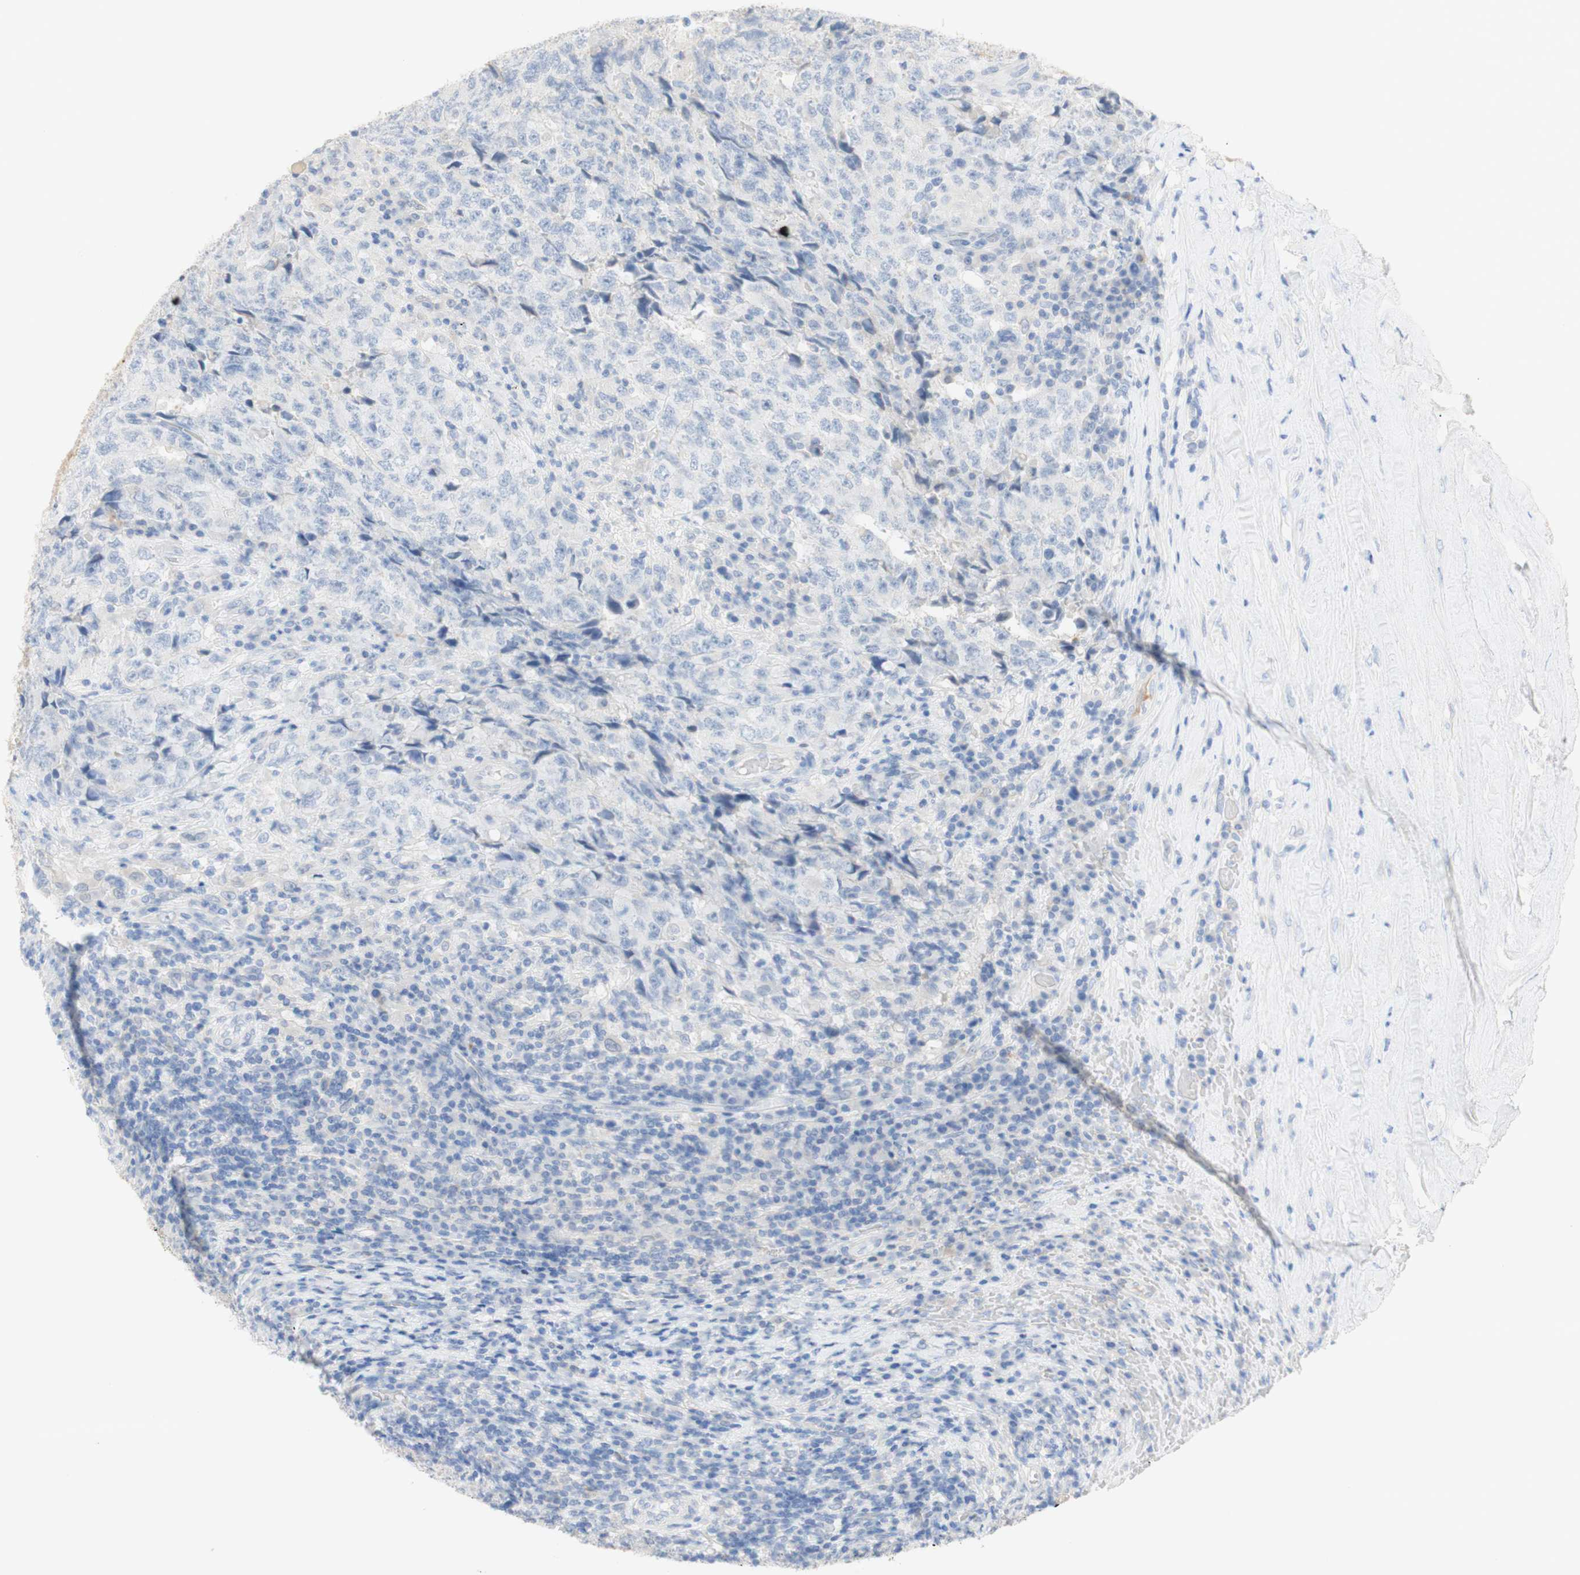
{"staining": {"intensity": "negative", "quantity": "none", "location": "none"}, "tissue": "testis cancer", "cell_type": "Tumor cells", "image_type": "cancer", "snomed": [{"axis": "morphology", "description": "Necrosis, NOS"}, {"axis": "morphology", "description": "Carcinoma, Embryonal, NOS"}, {"axis": "topography", "description": "Testis"}], "caption": "Tumor cells show no significant protein positivity in testis cancer. (DAB (3,3'-diaminobenzidine) immunohistochemistry with hematoxylin counter stain).", "gene": "SELENBP1", "patient": {"sex": "male", "age": 19}}